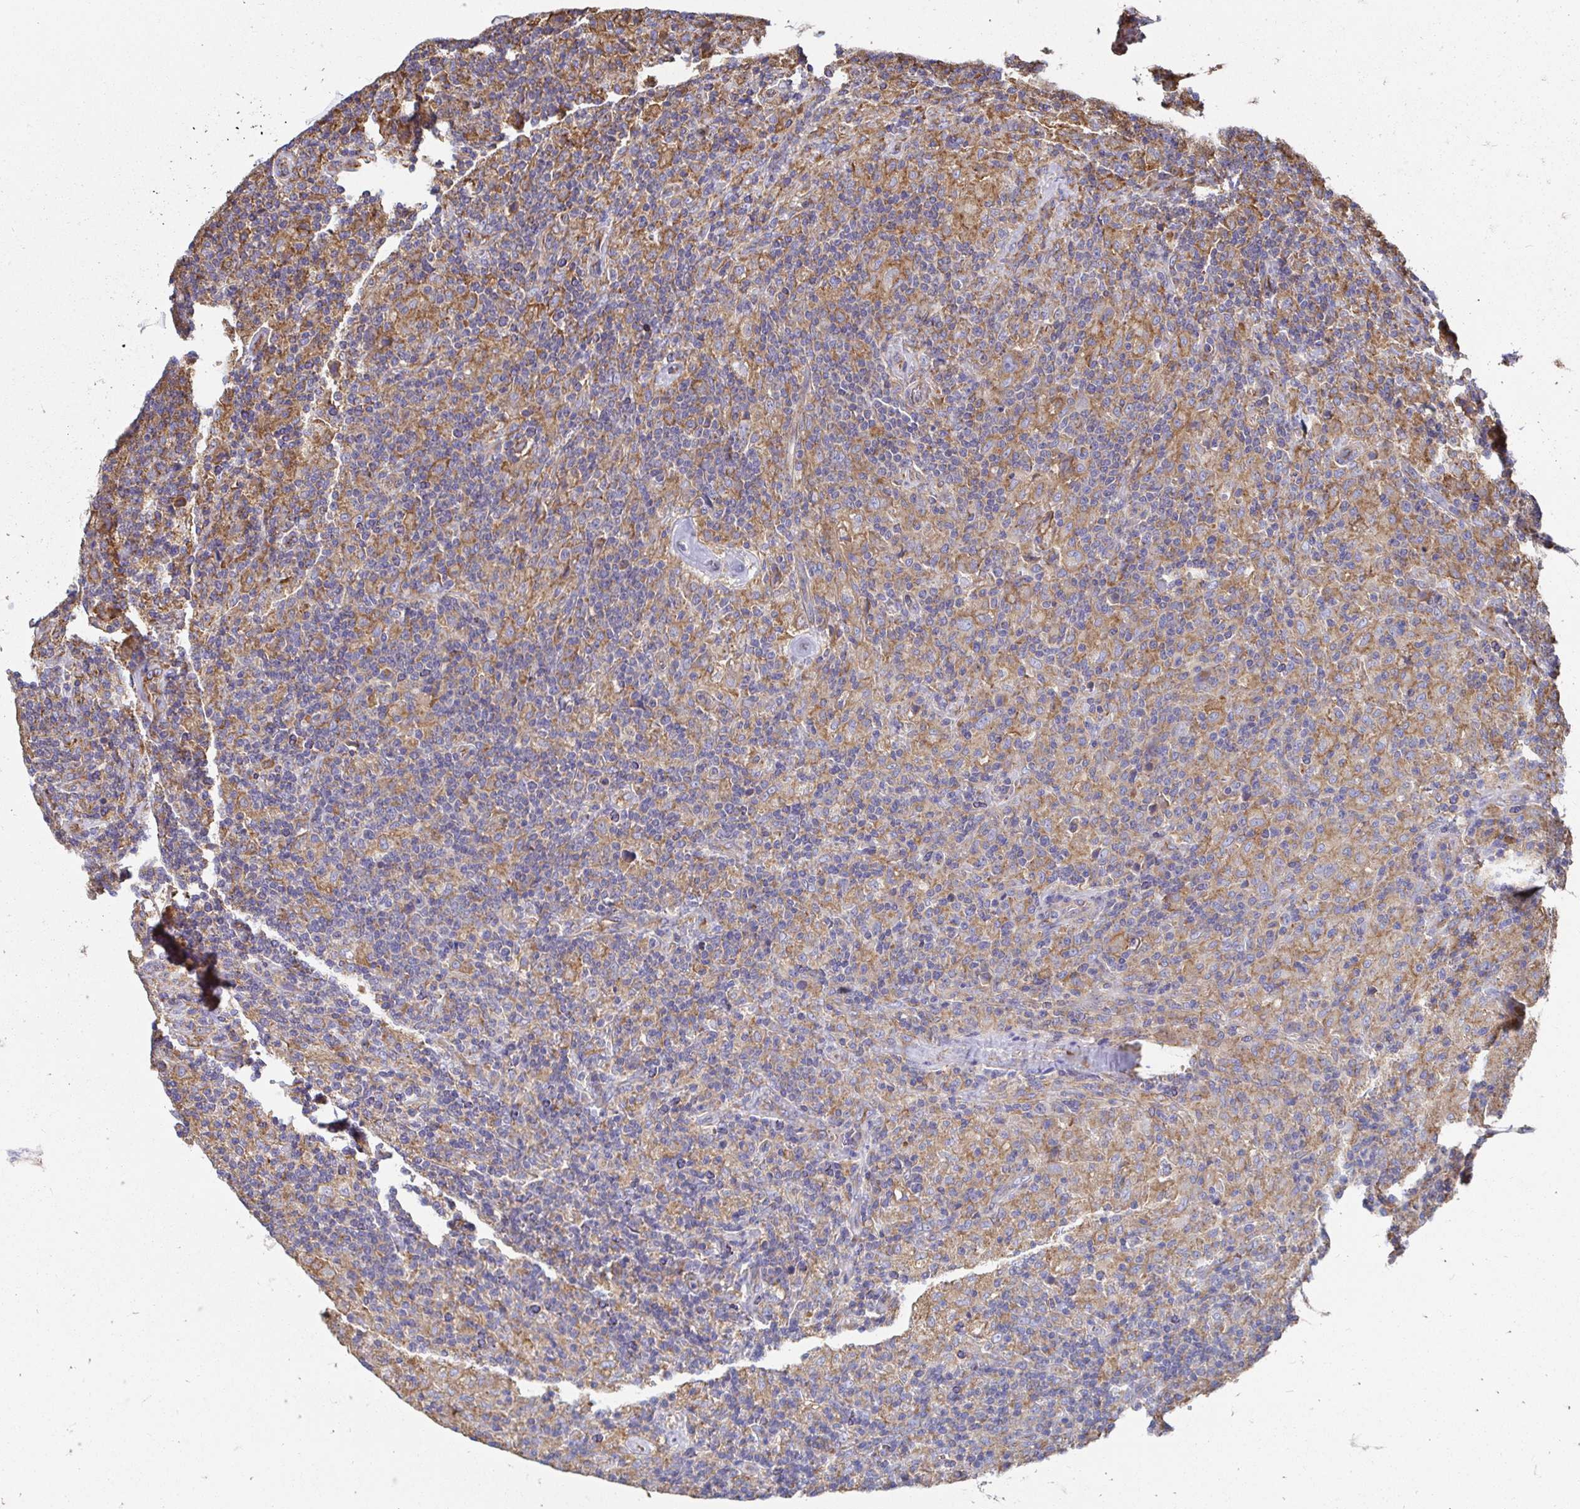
{"staining": {"intensity": "weak", "quantity": "<25%", "location": "cytoplasmic/membranous"}, "tissue": "lymphoma", "cell_type": "Tumor cells", "image_type": "cancer", "snomed": [{"axis": "morphology", "description": "Hodgkin's disease, NOS"}, {"axis": "topography", "description": "Lymph node"}], "caption": "A high-resolution histopathology image shows immunohistochemistry (IHC) staining of Hodgkin's disease, which displays no significant staining in tumor cells.", "gene": "CLTC", "patient": {"sex": "male", "age": 70}}